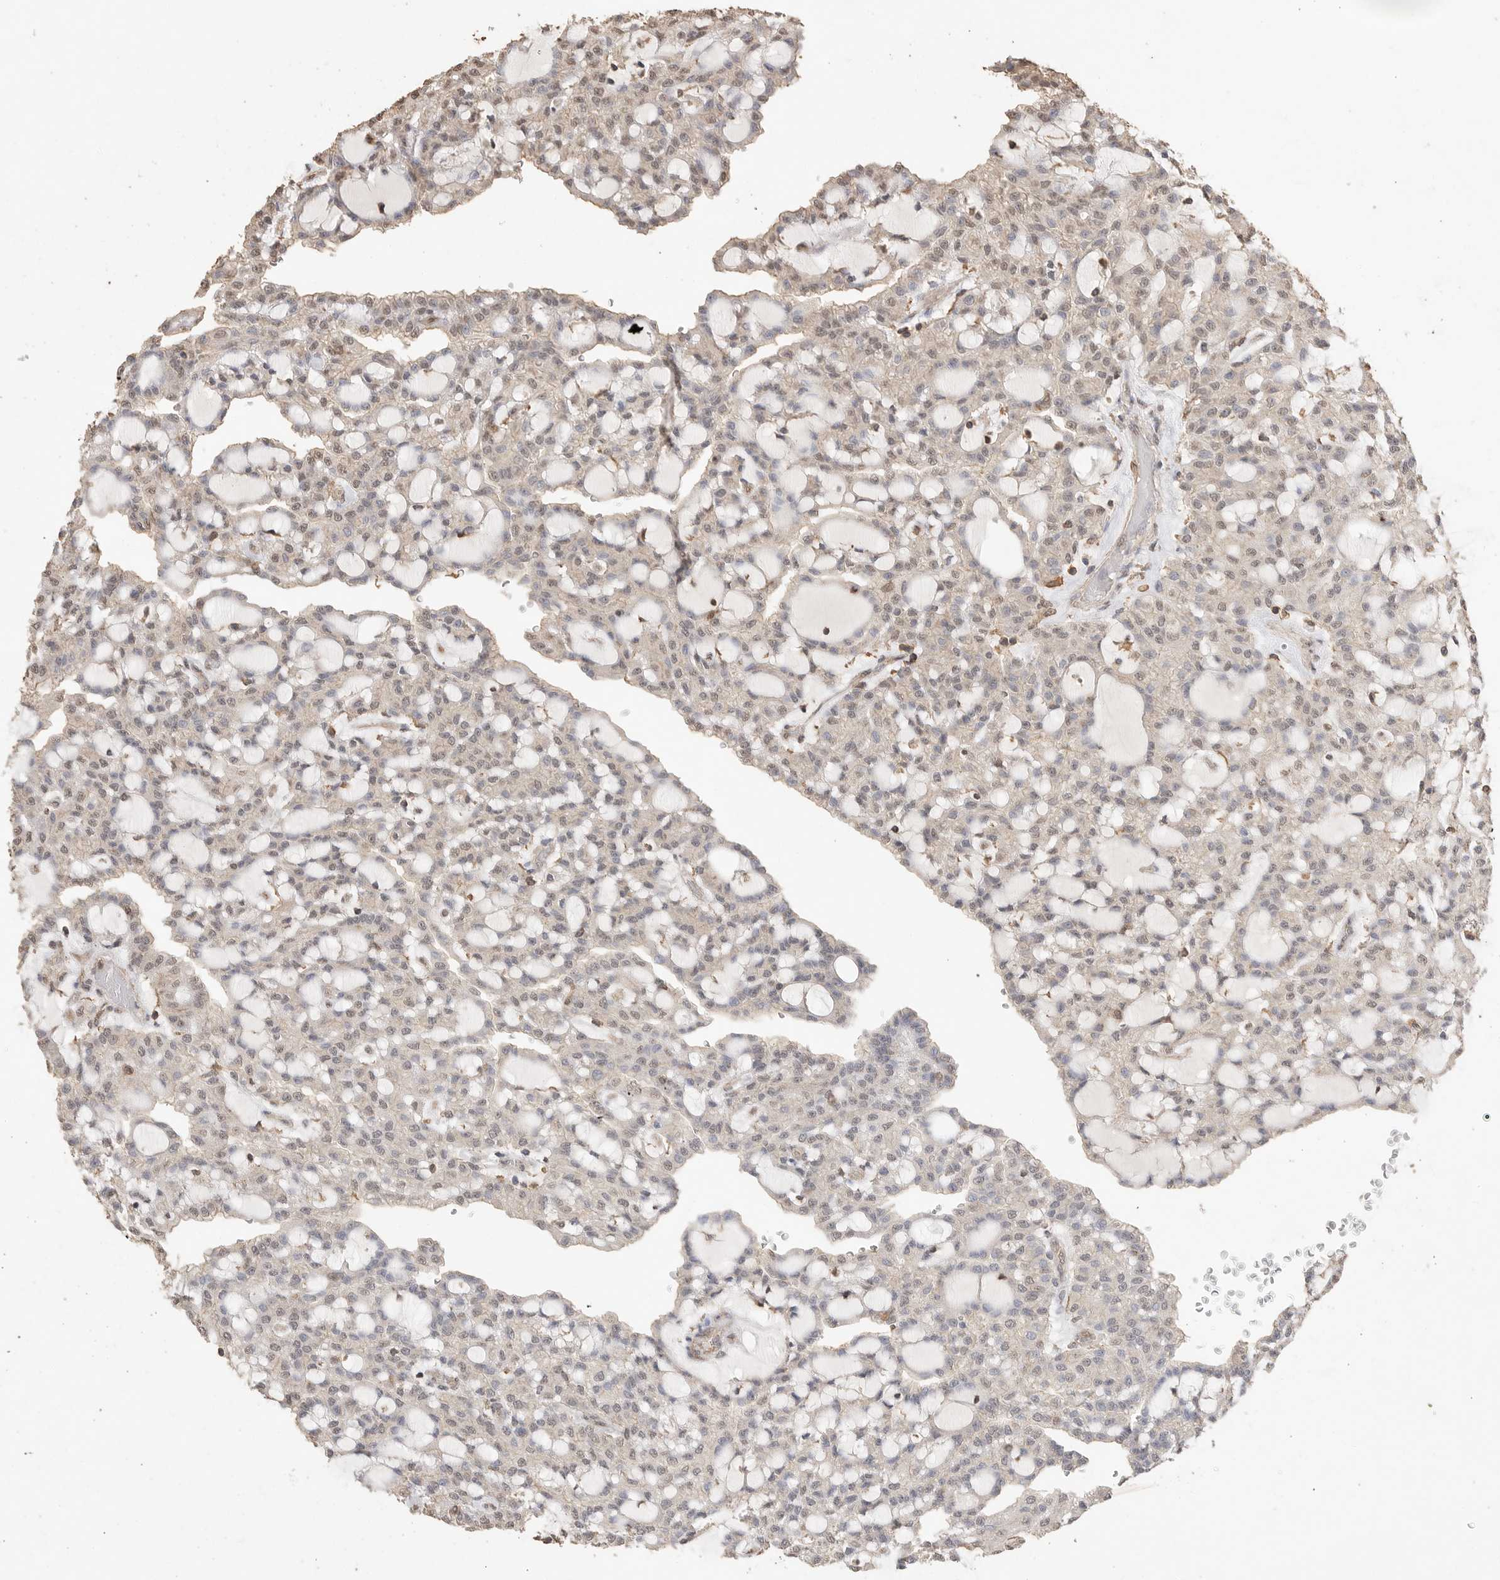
{"staining": {"intensity": "weak", "quantity": "25%-75%", "location": "nuclear"}, "tissue": "renal cancer", "cell_type": "Tumor cells", "image_type": "cancer", "snomed": [{"axis": "morphology", "description": "Adenocarcinoma, NOS"}, {"axis": "topography", "description": "Kidney"}], "caption": "Immunohistochemical staining of renal adenocarcinoma reveals weak nuclear protein positivity in about 25%-75% of tumor cells.", "gene": "MAP2K1", "patient": {"sex": "male", "age": 63}}